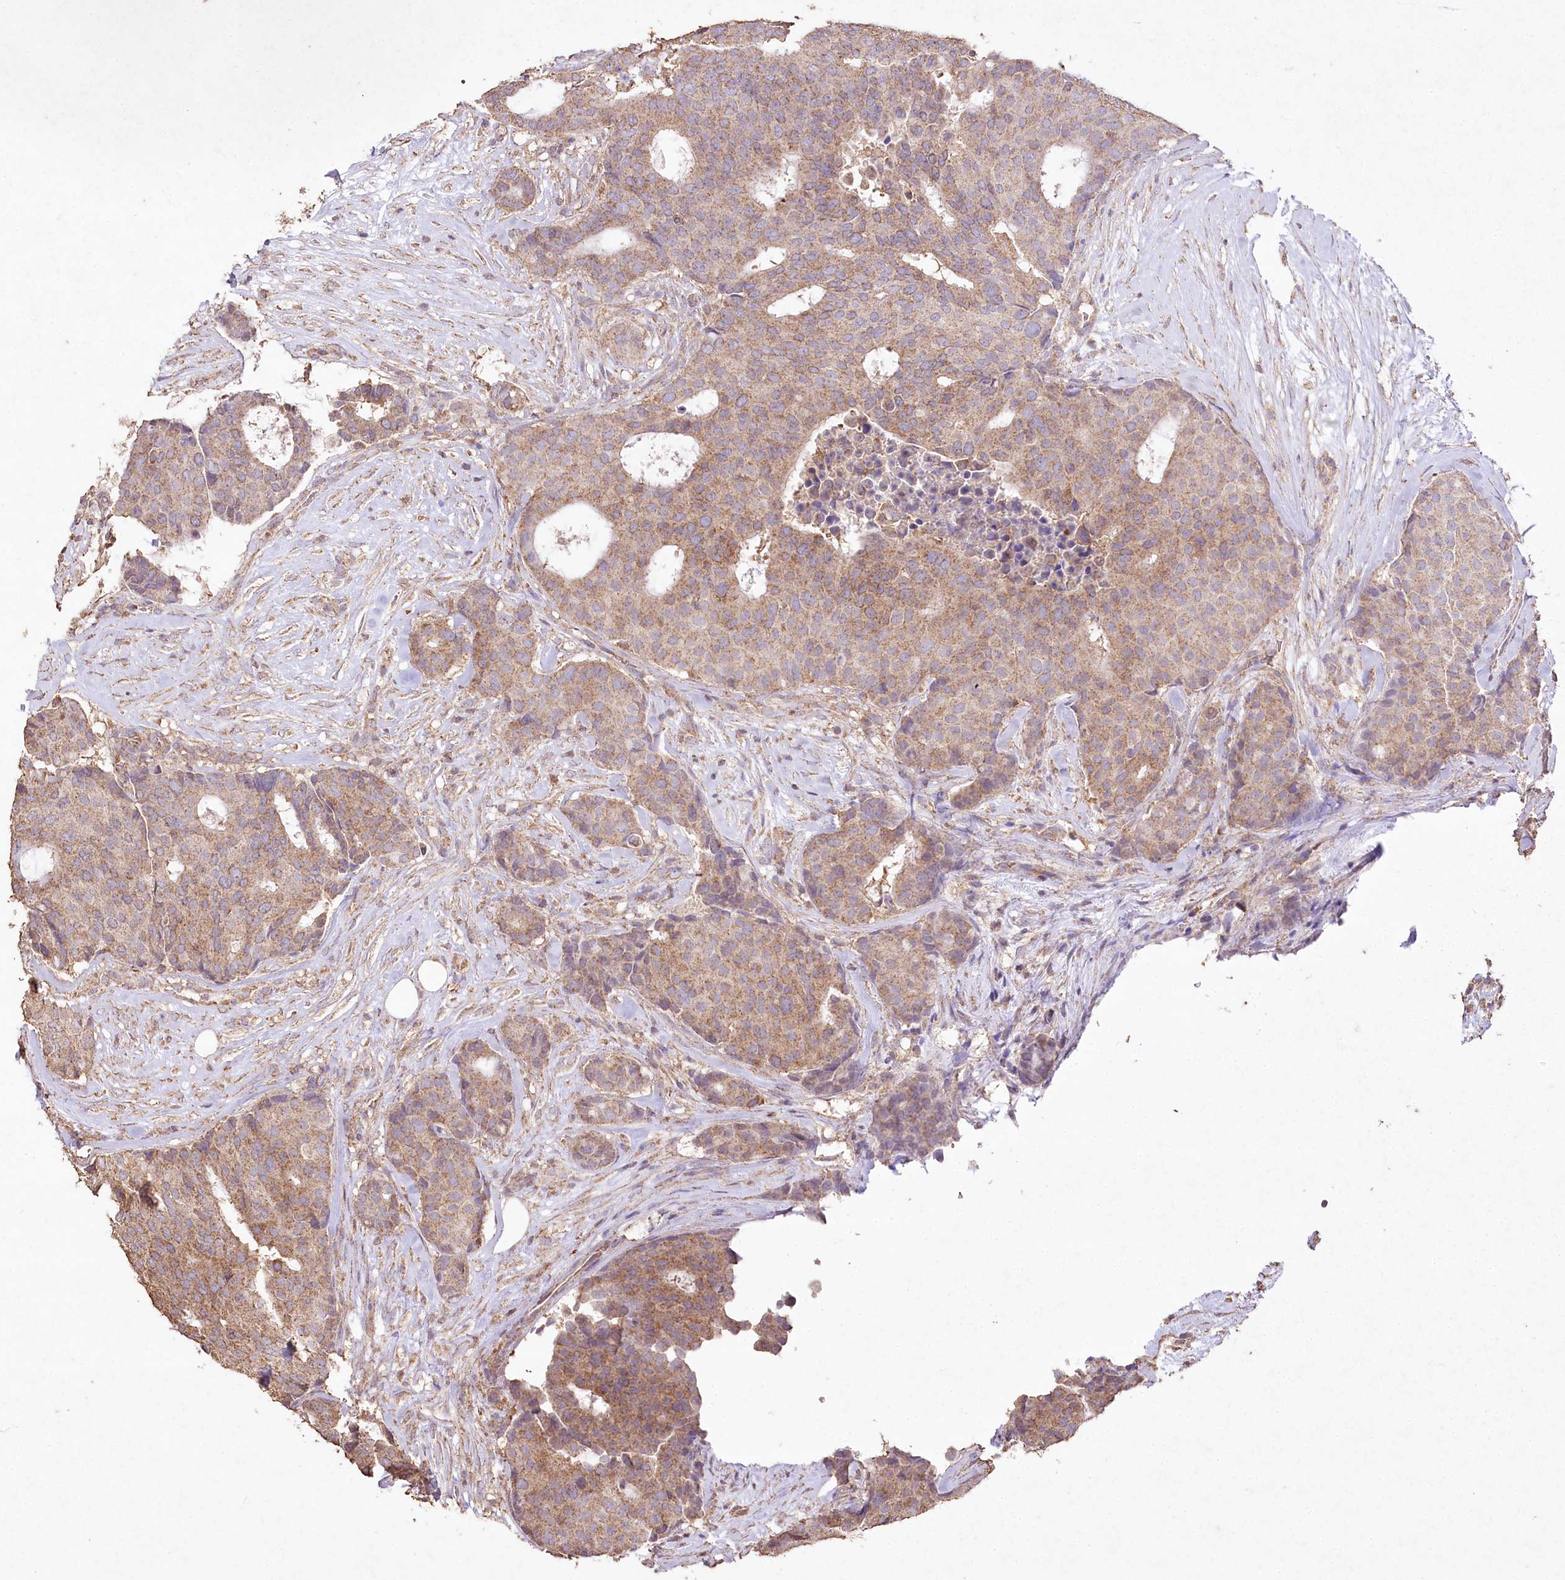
{"staining": {"intensity": "moderate", "quantity": ">75%", "location": "cytoplasmic/membranous"}, "tissue": "breast cancer", "cell_type": "Tumor cells", "image_type": "cancer", "snomed": [{"axis": "morphology", "description": "Duct carcinoma"}, {"axis": "topography", "description": "Breast"}], "caption": "Protein analysis of breast cancer tissue displays moderate cytoplasmic/membranous expression in approximately >75% of tumor cells.", "gene": "IREB2", "patient": {"sex": "female", "age": 75}}